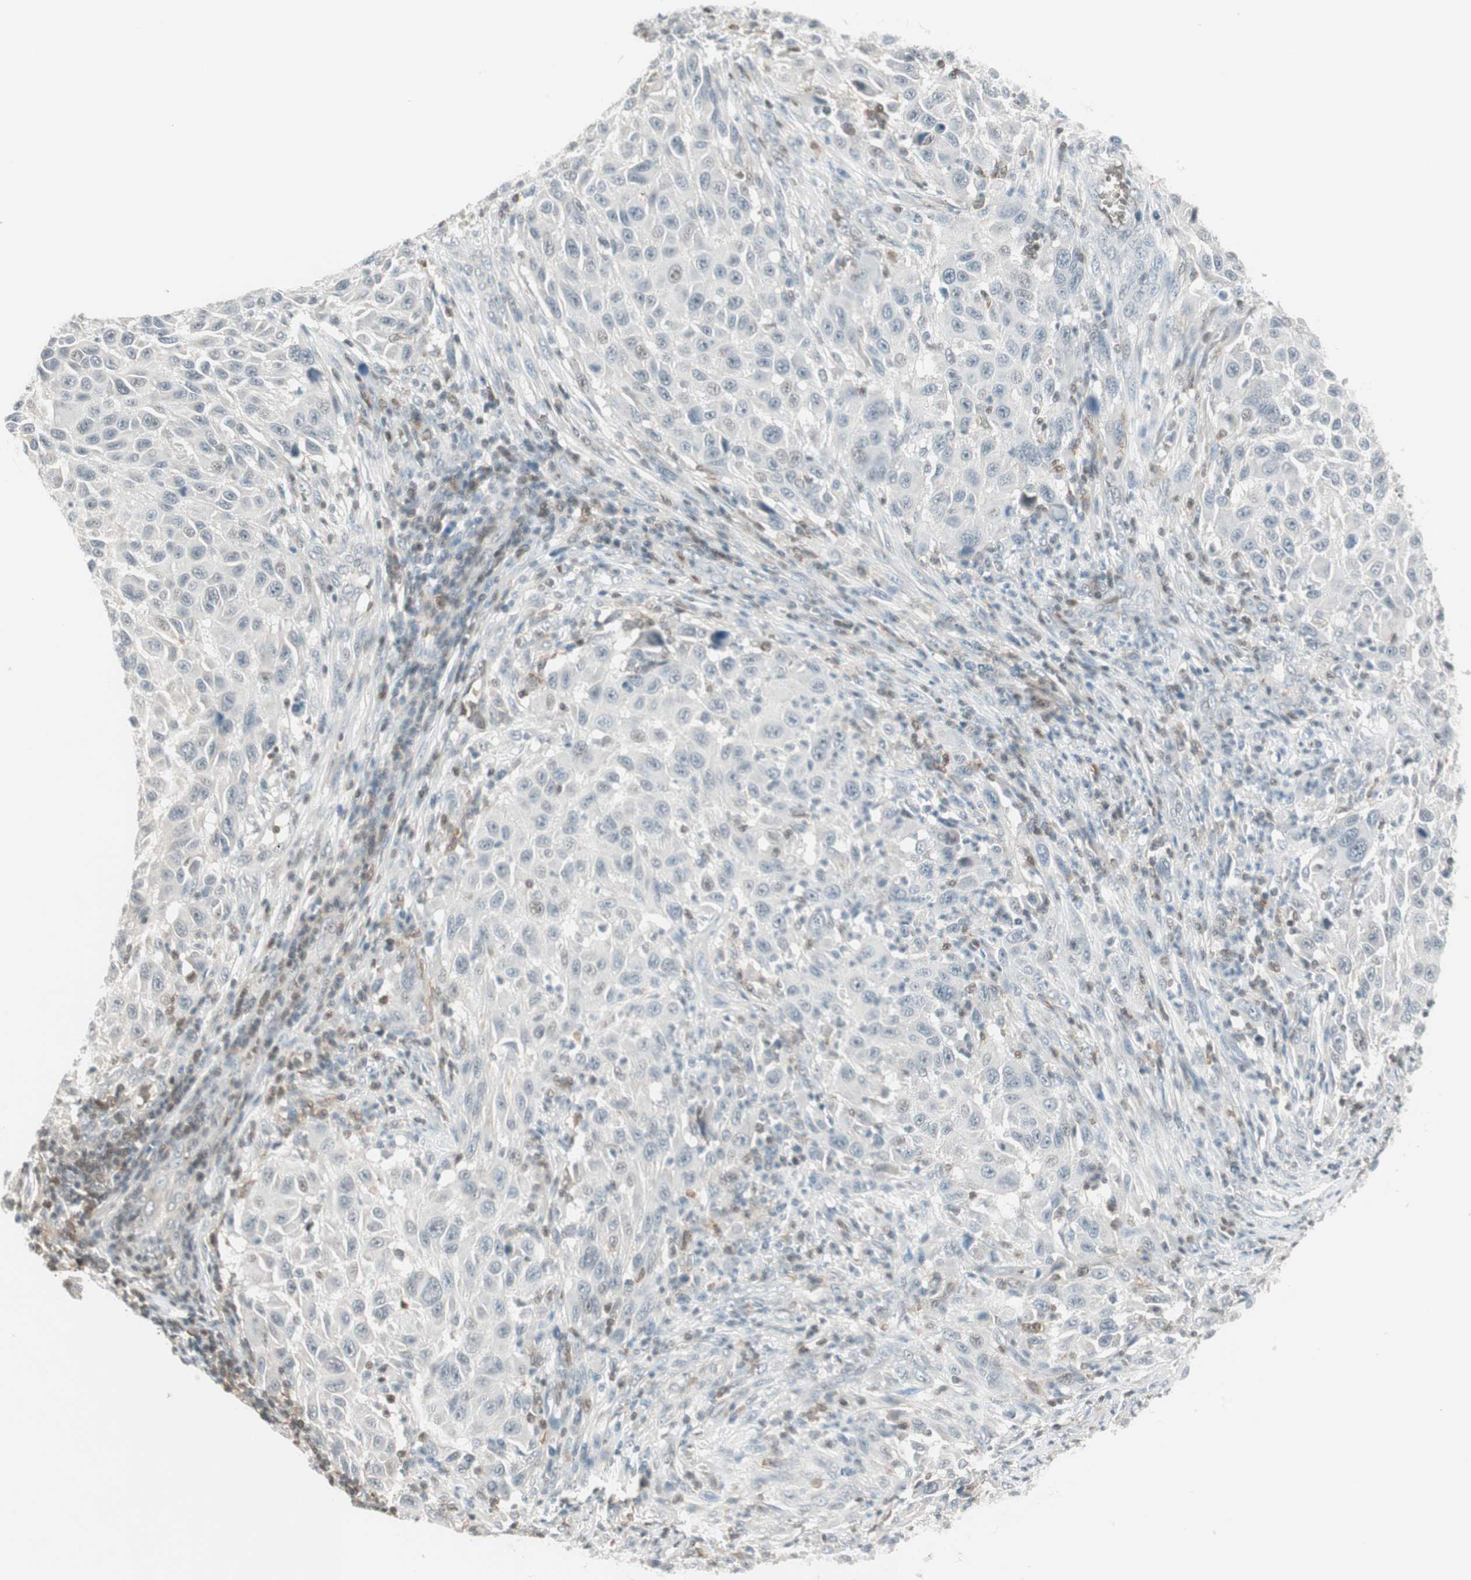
{"staining": {"intensity": "negative", "quantity": "none", "location": "none"}, "tissue": "melanoma", "cell_type": "Tumor cells", "image_type": "cancer", "snomed": [{"axis": "morphology", "description": "Malignant melanoma, Metastatic site"}, {"axis": "topography", "description": "Lymph node"}], "caption": "IHC micrograph of malignant melanoma (metastatic site) stained for a protein (brown), which displays no positivity in tumor cells.", "gene": "MAP4K1", "patient": {"sex": "male", "age": 61}}